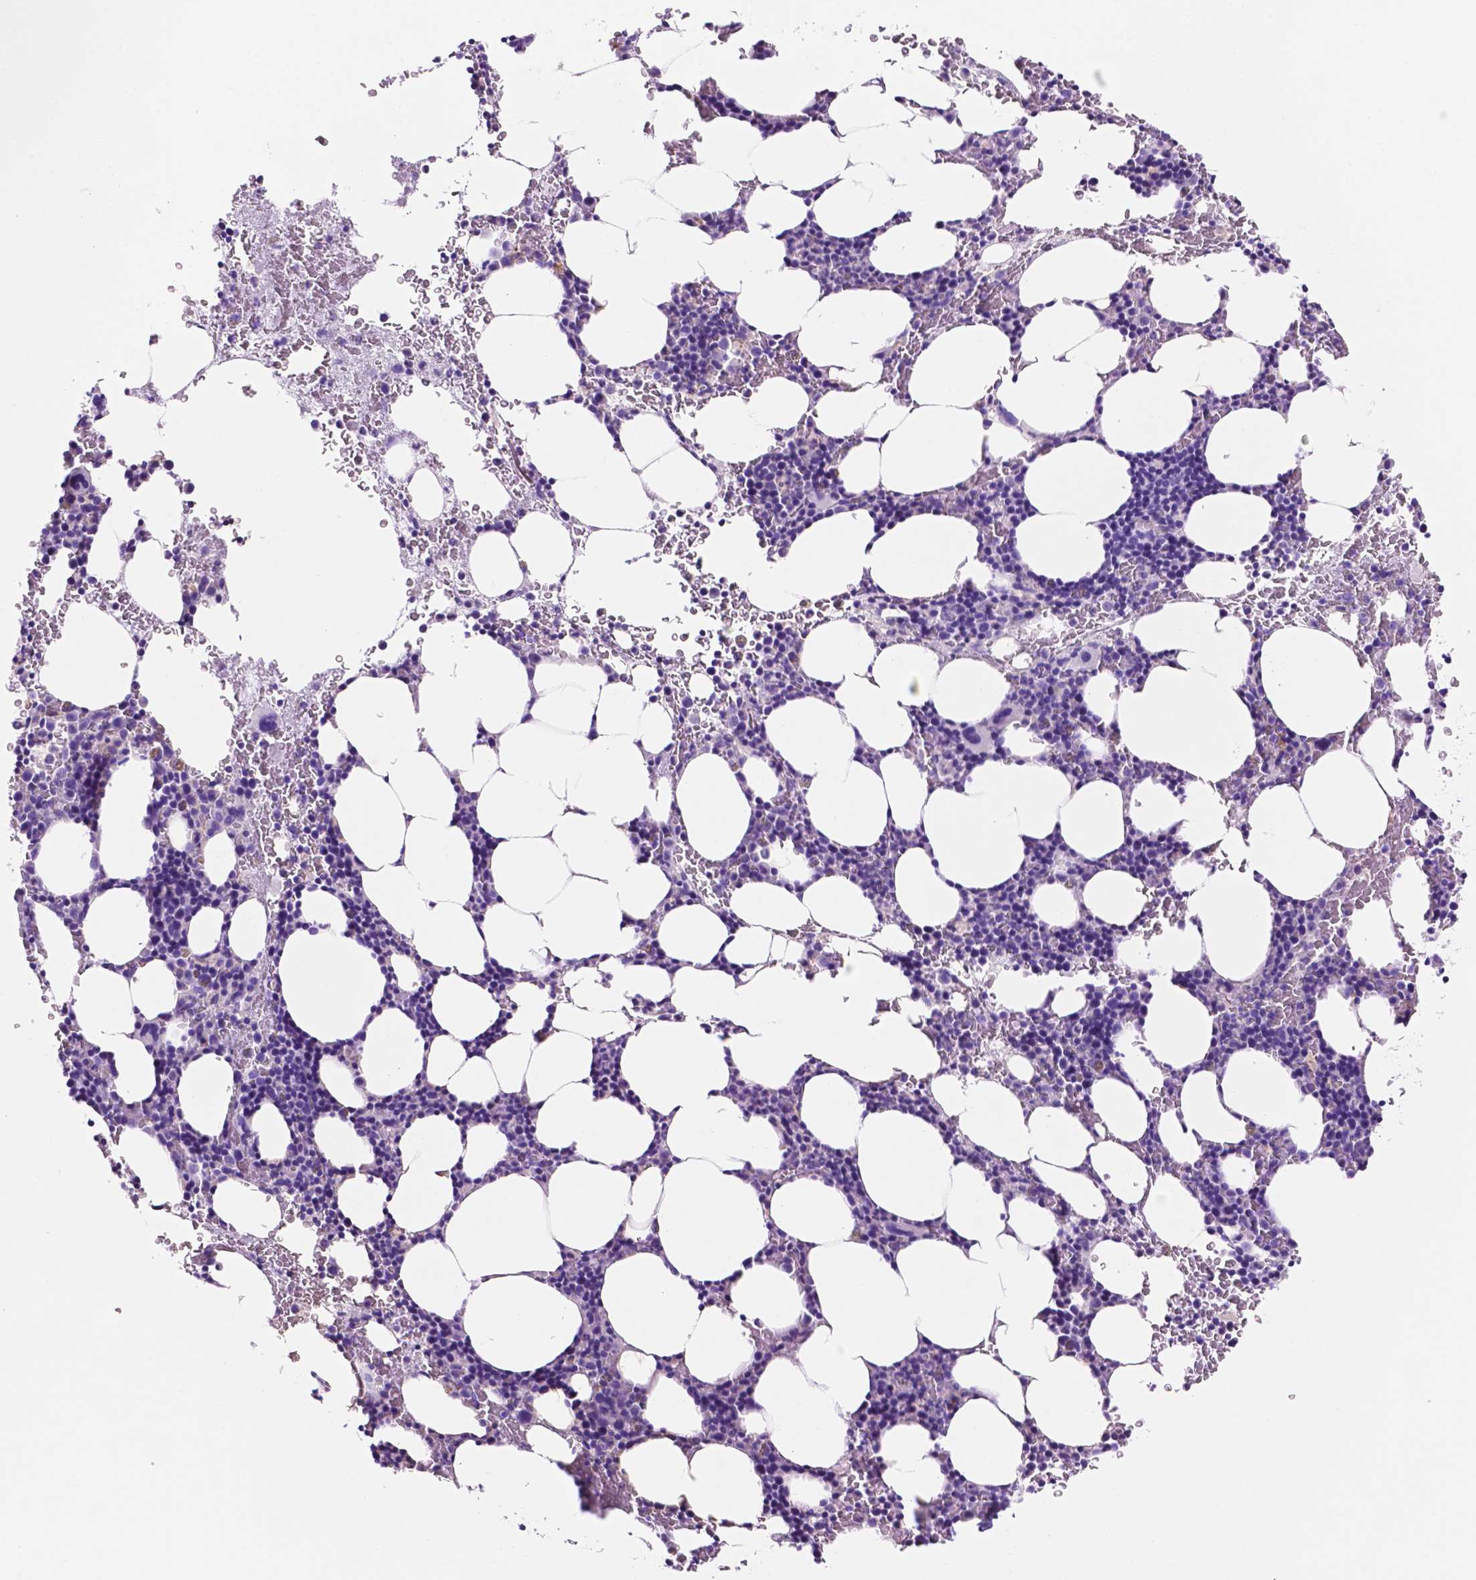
{"staining": {"intensity": "negative", "quantity": "none", "location": "none"}, "tissue": "bone marrow", "cell_type": "Hematopoietic cells", "image_type": "normal", "snomed": [{"axis": "morphology", "description": "Normal tissue, NOS"}, {"axis": "topography", "description": "Bone marrow"}], "caption": "High power microscopy micrograph of an IHC photomicrograph of benign bone marrow, revealing no significant staining in hematopoietic cells.", "gene": "FOXB2", "patient": {"sex": "male", "age": 77}}